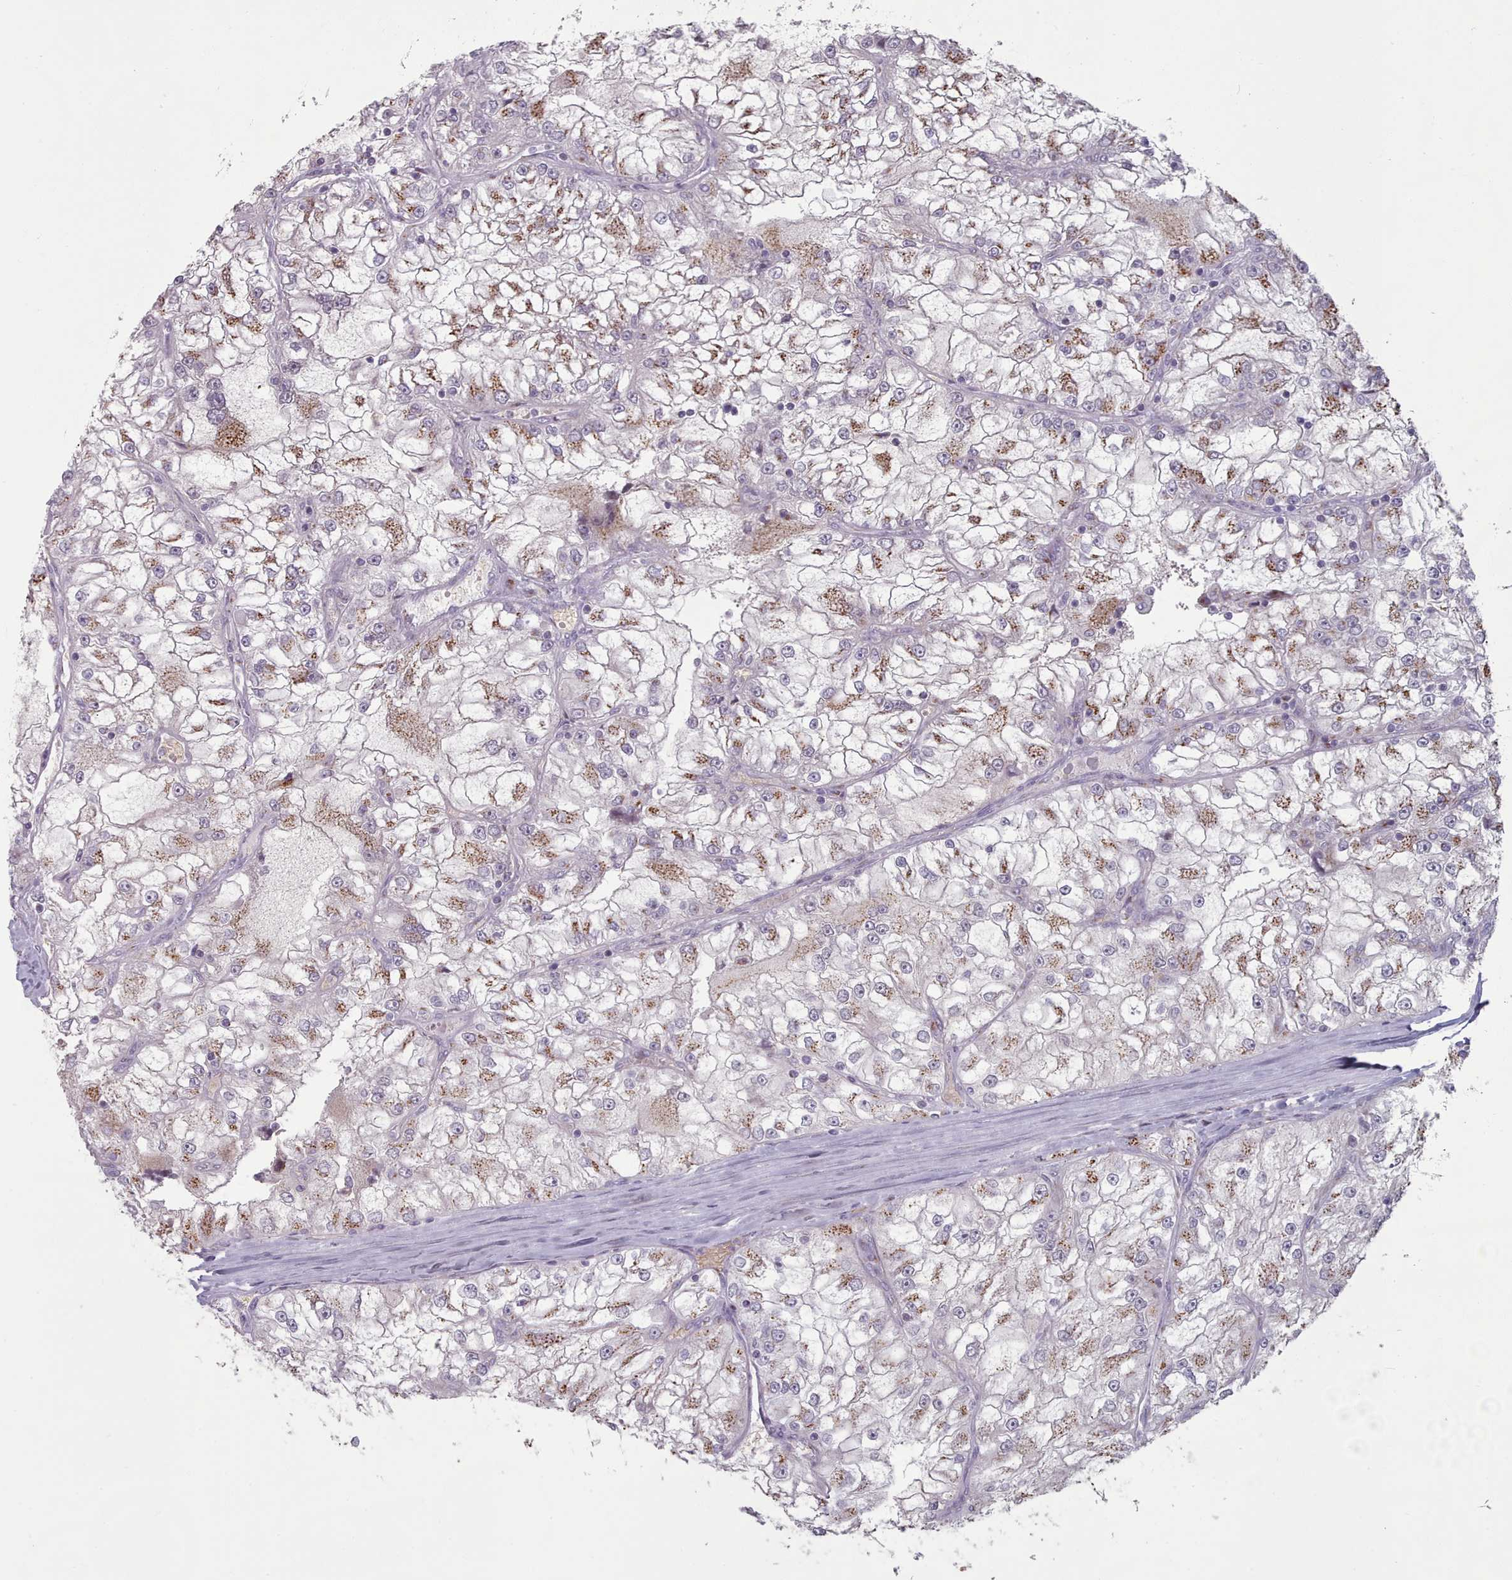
{"staining": {"intensity": "moderate", "quantity": ">75%", "location": "cytoplasmic/membranous"}, "tissue": "renal cancer", "cell_type": "Tumor cells", "image_type": "cancer", "snomed": [{"axis": "morphology", "description": "Adenocarcinoma, NOS"}, {"axis": "topography", "description": "Kidney"}], "caption": "Immunohistochemistry micrograph of neoplastic tissue: renal cancer (adenocarcinoma) stained using immunohistochemistry exhibits medium levels of moderate protein expression localized specifically in the cytoplasmic/membranous of tumor cells, appearing as a cytoplasmic/membranous brown color.", "gene": "MAN1B1", "patient": {"sex": "female", "age": 72}}